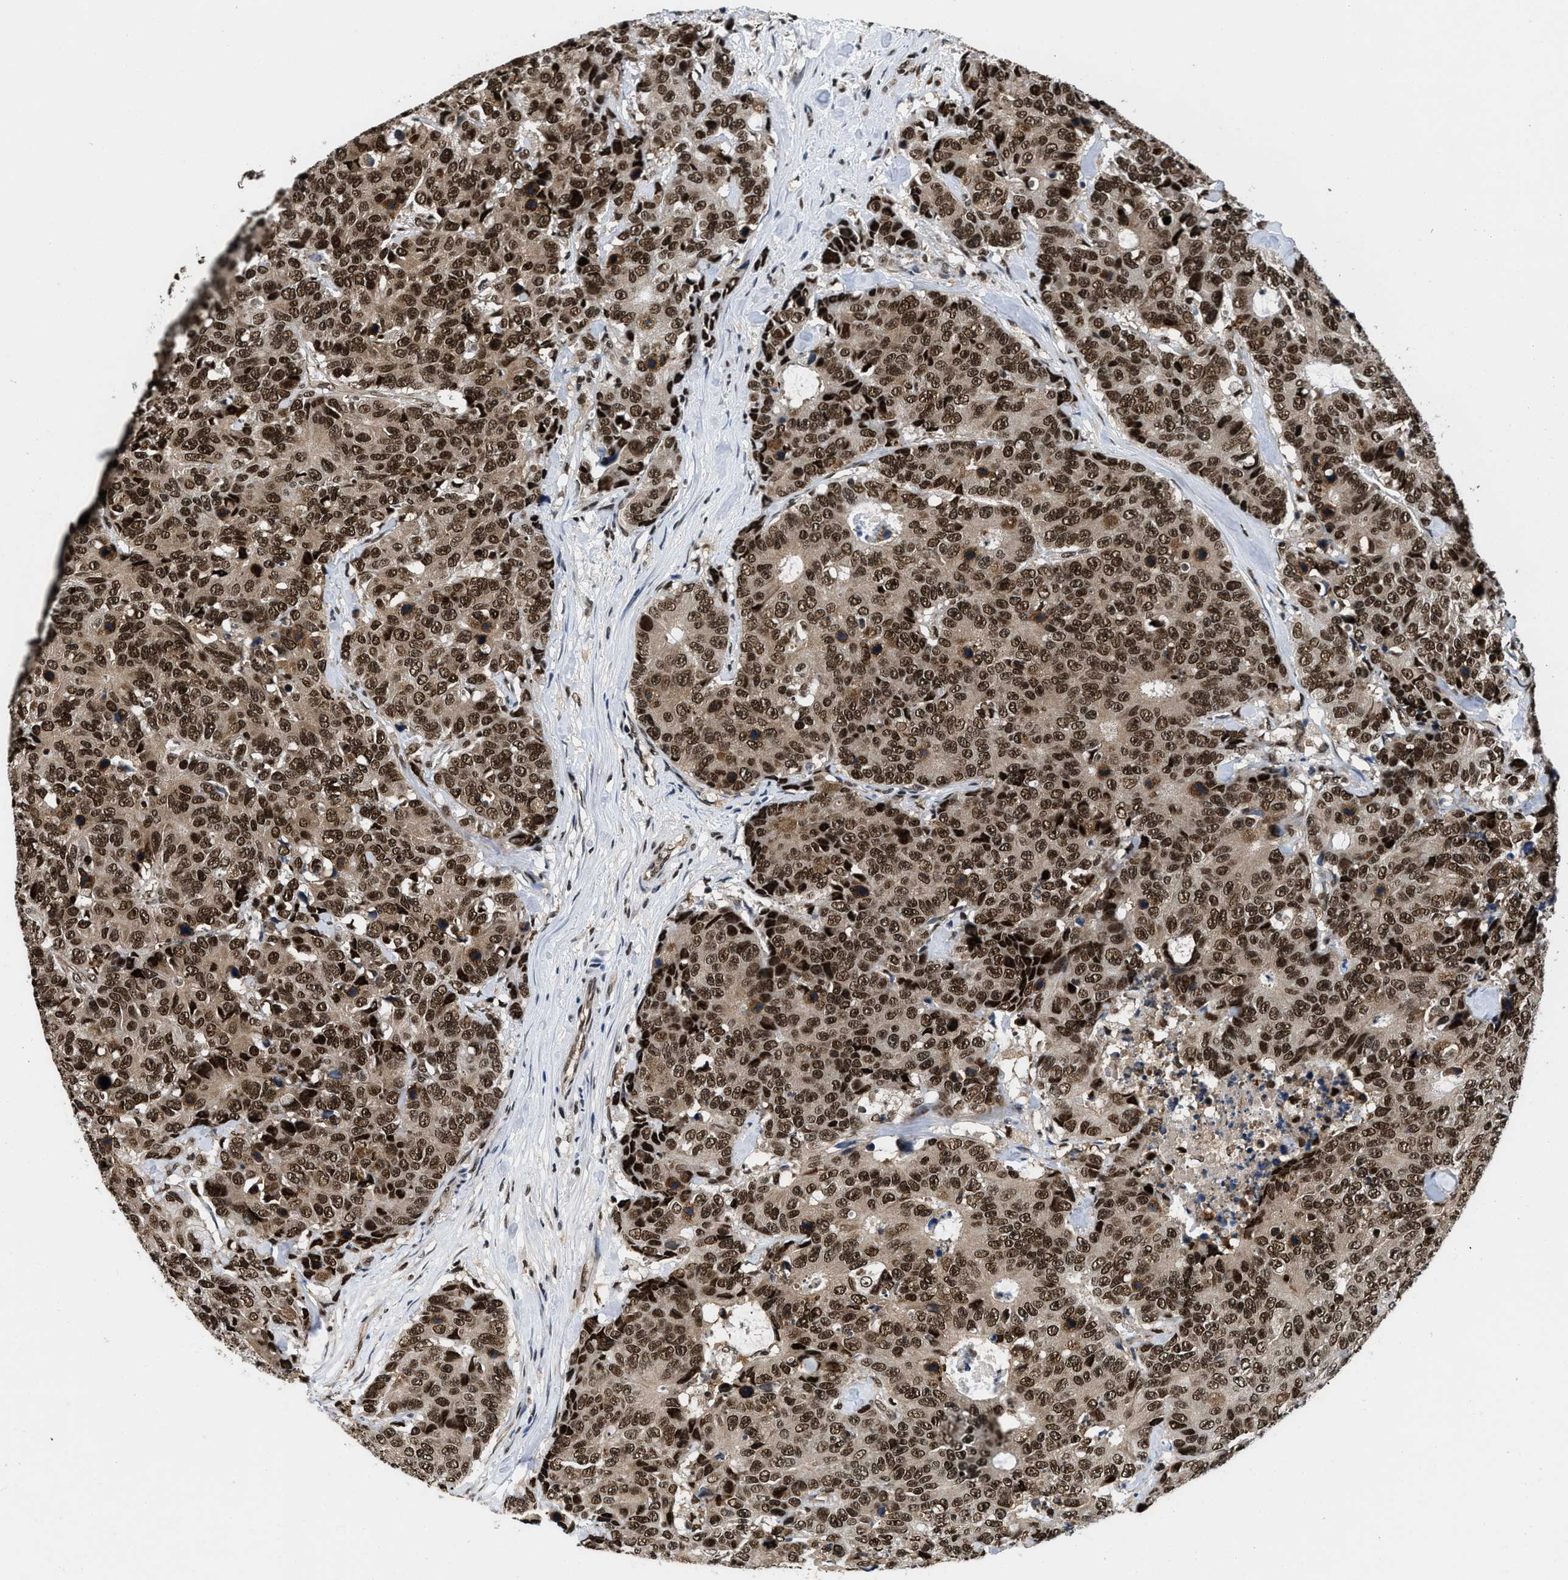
{"staining": {"intensity": "strong", "quantity": ">75%", "location": "nuclear"}, "tissue": "colorectal cancer", "cell_type": "Tumor cells", "image_type": "cancer", "snomed": [{"axis": "morphology", "description": "Adenocarcinoma, NOS"}, {"axis": "topography", "description": "Colon"}], "caption": "A photomicrograph showing strong nuclear staining in about >75% of tumor cells in colorectal adenocarcinoma, as visualized by brown immunohistochemical staining.", "gene": "SAFB", "patient": {"sex": "female", "age": 86}}